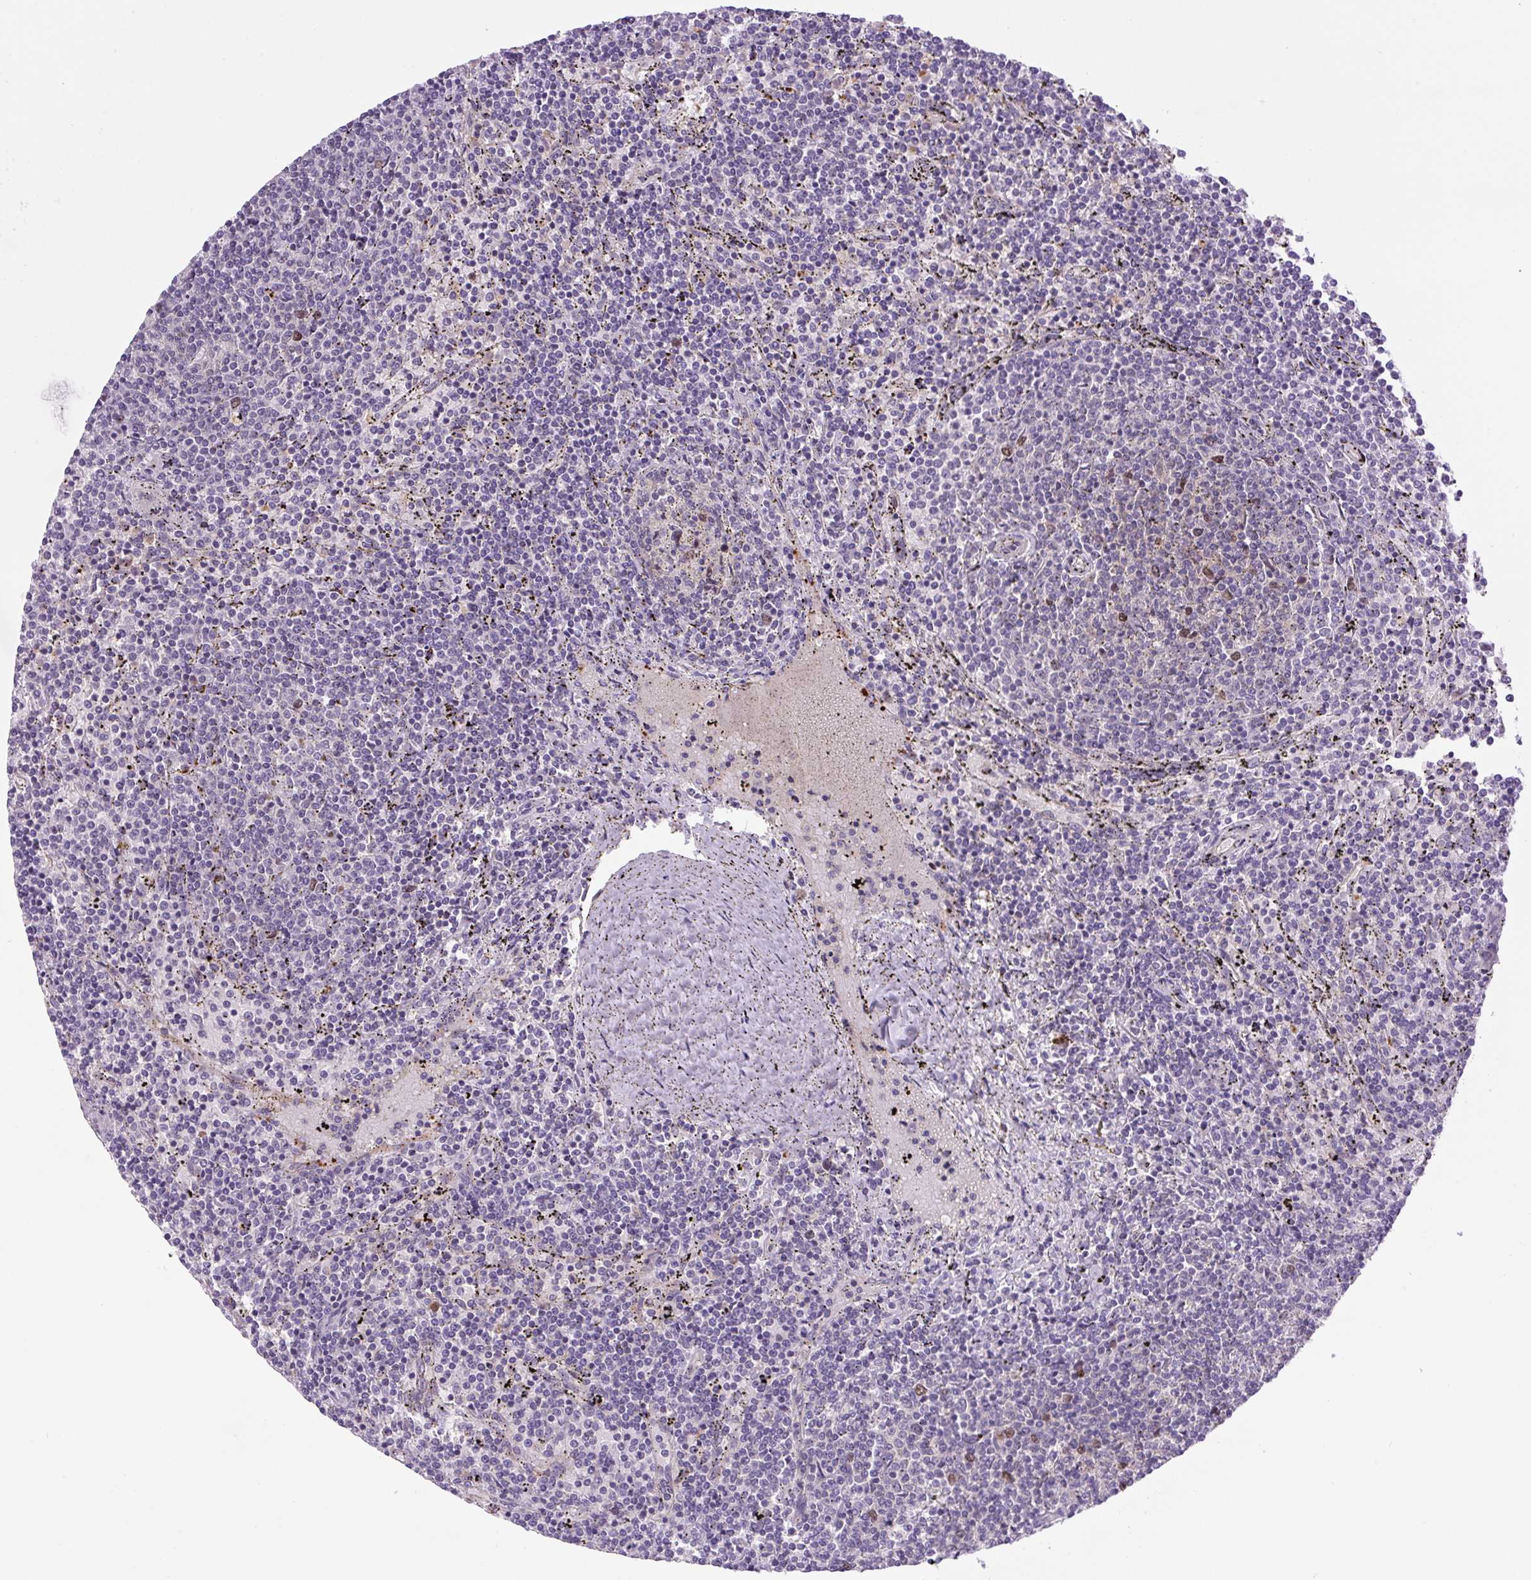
{"staining": {"intensity": "moderate", "quantity": "<25%", "location": "nuclear"}, "tissue": "lymphoma", "cell_type": "Tumor cells", "image_type": "cancer", "snomed": [{"axis": "morphology", "description": "Malignant lymphoma, non-Hodgkin's type, Low grade"}, {"axis": "topography", "description": "Spleen"}], "caption": "A high-resolution image shows immunohistochemistry (IHC) staining of malignant lymphoma, non-Hodgkin's type (low-grade), which demonstrates moderate nuclear expression in approximately <25% of tumor cells. (DAB = brown stain, brightfield microscopy at high magnification).", "gene": "KIFC1", "patient": {"sex": "female", "age": 50}}